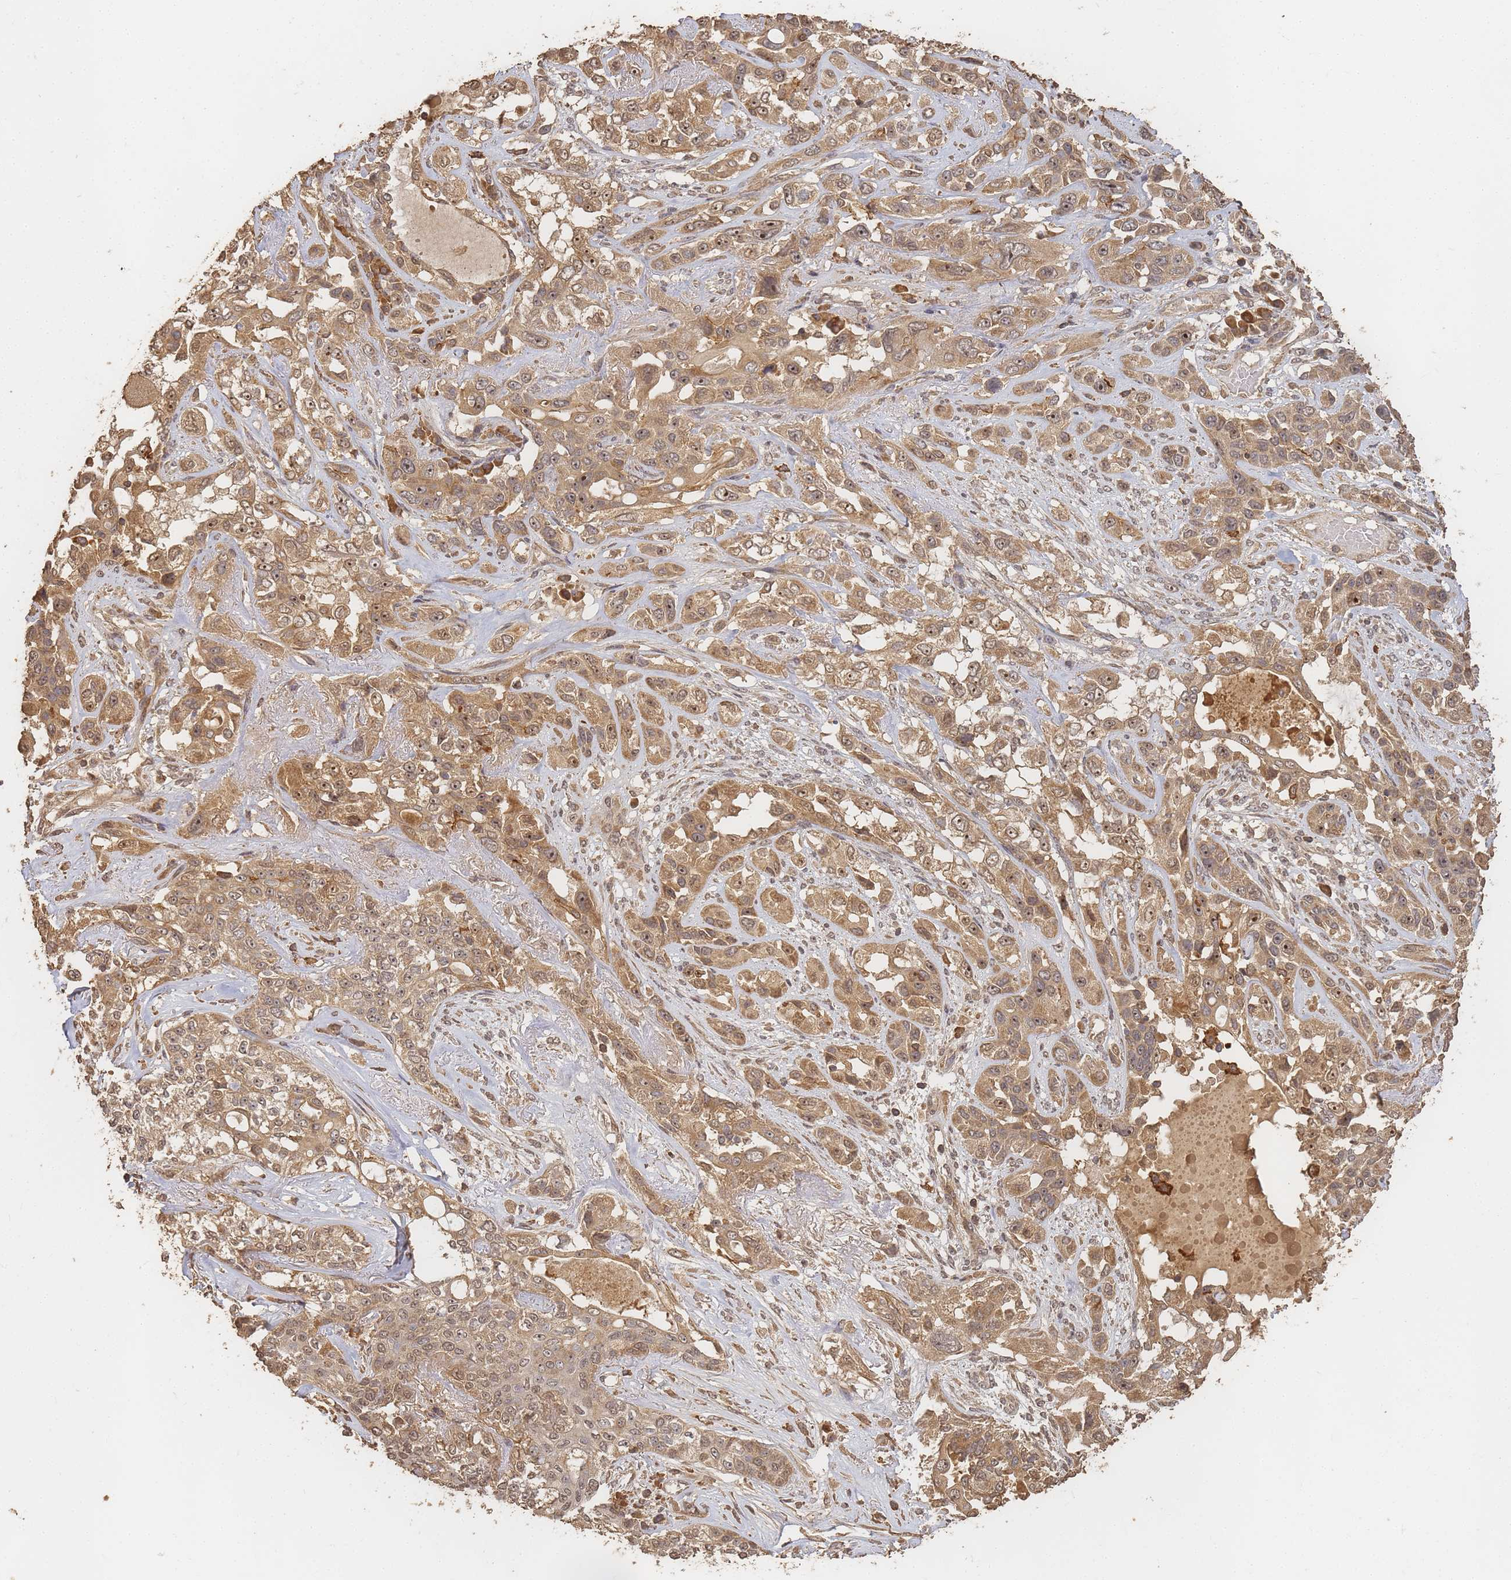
{"staining": {"intensity": "moderate", "quantity": ">75%", "location": "cytoplasmic/membranous,nuclear"}, "tissue": "lung cancer", "cell_type": "Tumor cells", "image_type": "cancer", "snomed": [{"axis": "morphology", "description": "Squamous cell carcinoma, NOS"}, {"axis": "topography", "description": "Lung"}], "caption": "Immunohistochemical staining of lung squamous cell carcinoma displays medium levels of moderate cytoplasmic/membranous and nuclear staining in about >75% of tumor cells. (IHC, brightfield microscopy, high magnification).", "gene": "ALKBH1", "patient": {"sex": "female", "age": 70}}